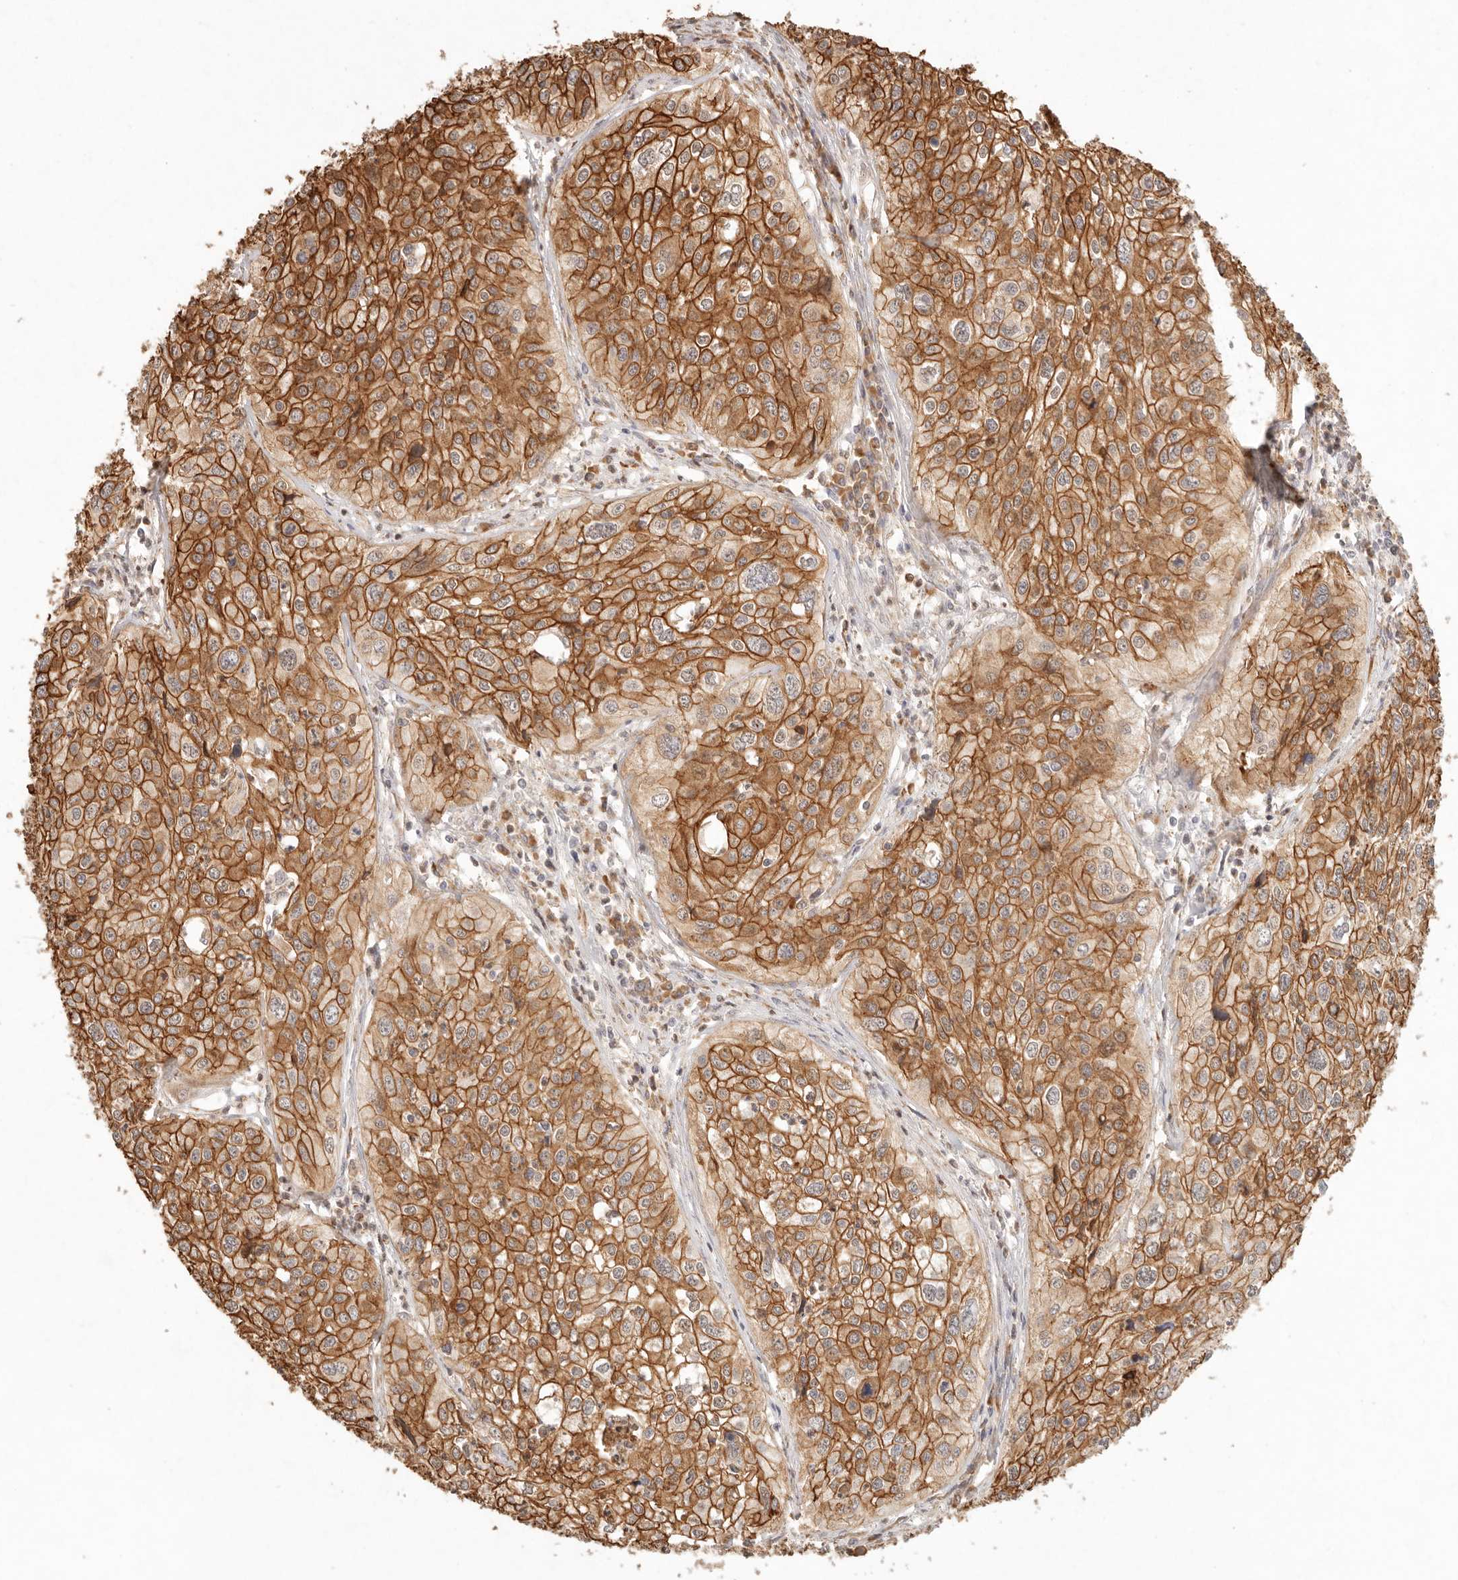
{"staining": {"intensity": "strong", "quantity": ">75%", "location": "cytoplasmic/membranous"}, "tissue": "cervical cancer", "cell_type": "Tumor cells", "image_type": "cancer", "snomed": [{"axis": "morphology", "description": "Squamous cell carcinoma, NOS"}, {"axis": "topography", "description": "Cervix"}], "caption": "High-magnification brightfield microscopy of cervical cancer (squamous cell carcinoma) stained with DAB (3,3'-diaminobenzidine) (brown) and counterstained with hematoxylin (blue). tumor cells exhibit strong cytoplasmic/membranous expression is seen in approximately>75% of cells.", "gene": "C1orf127", "patient": {"sex": "female", "age": 31}}